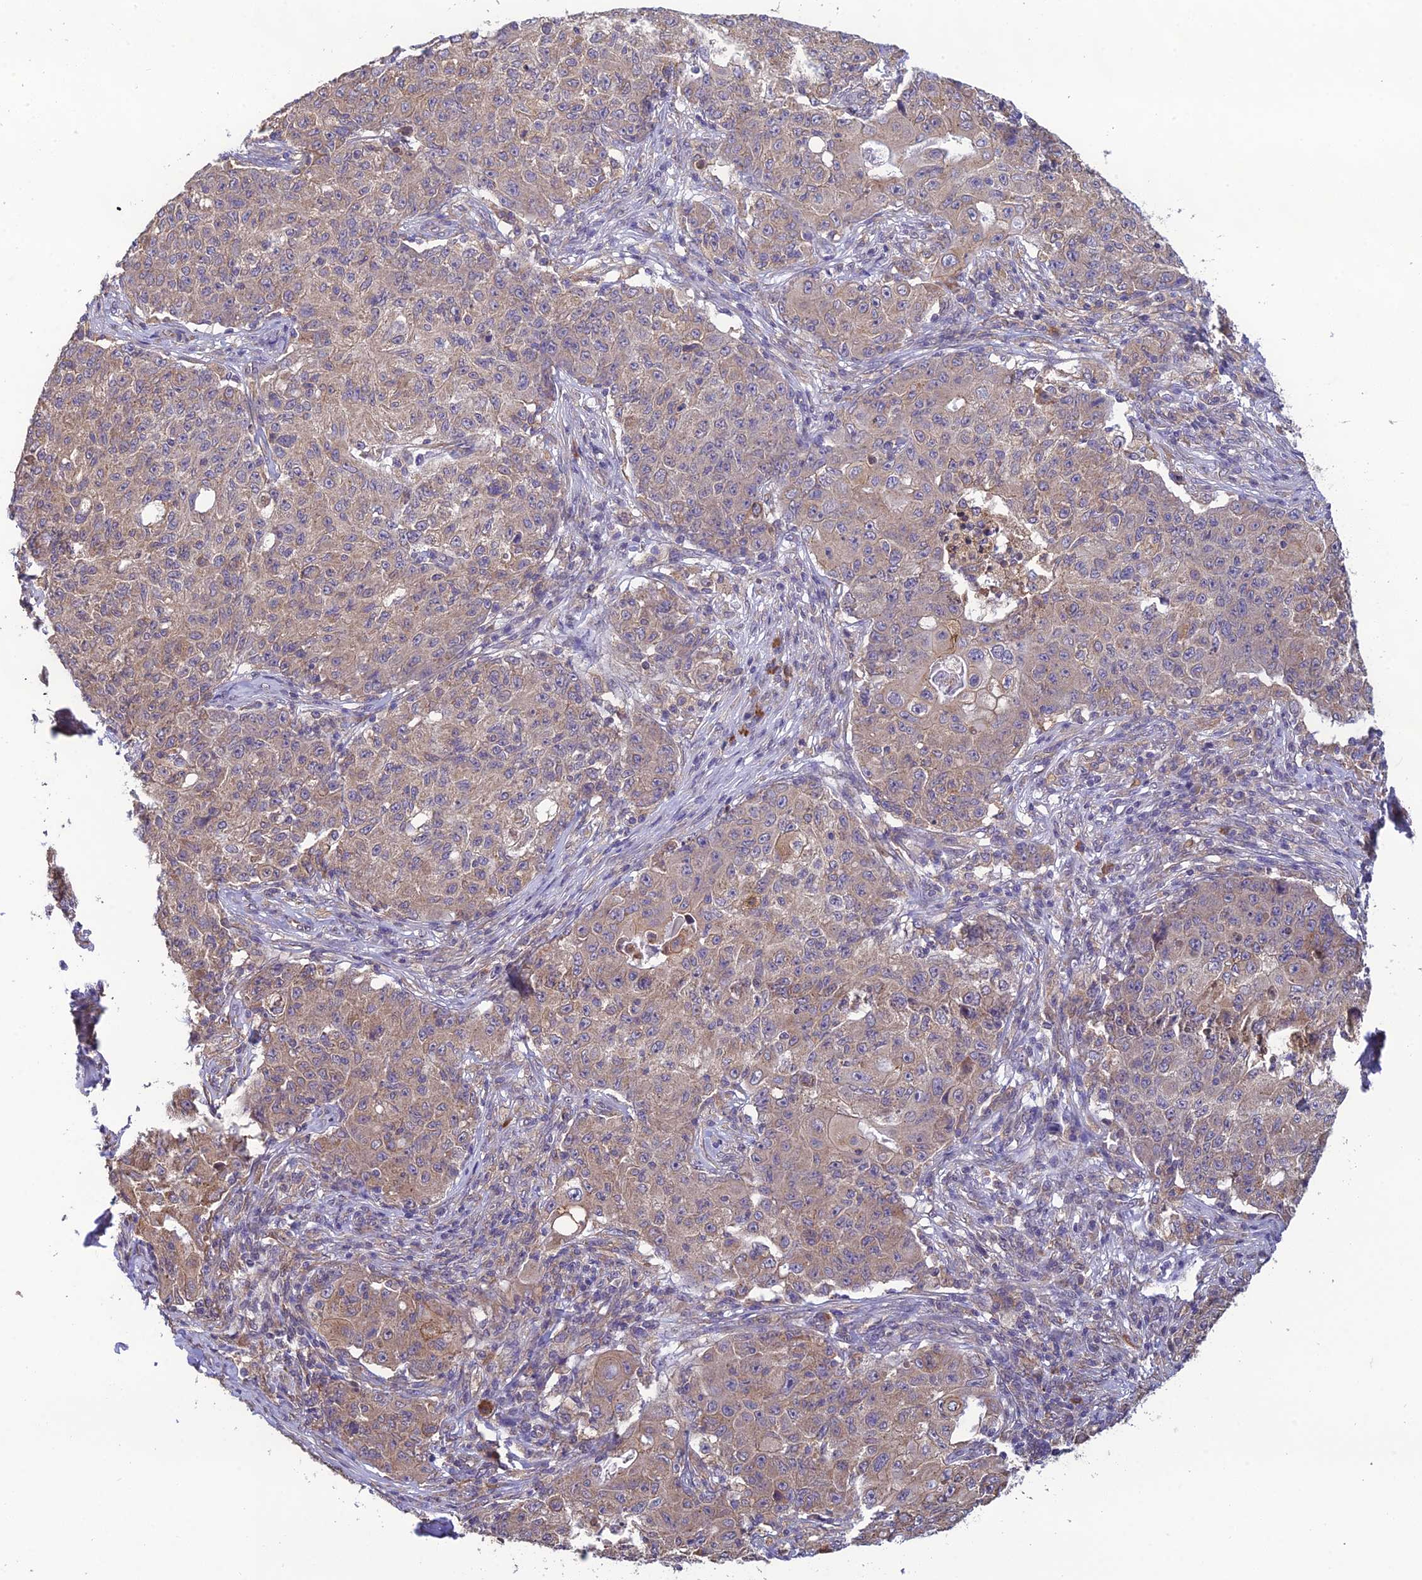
{"staining": {"intensity": "weak", "quantity": ">75%", "location": "cytoplasmic/membranous"}, "tissue": "ovarian cancer", "cell_type": "Tumor cells", "image_type": "cancer", "snomed": [{"axis": "morphology", "description": "Carcinoma, endometroid"}, {"axis": "topography", "description": "Ovary"}], "caption": "An image of endometroid carcinoma (ovarian) stained for a protein reveals weak cytoplasmic/membranous brown staining in tumor cells. (Brightfield microscopy of DAB IHC at high magnification).", "gene": "MRNIP", "patient": {"sex": "female", "age": 42}}